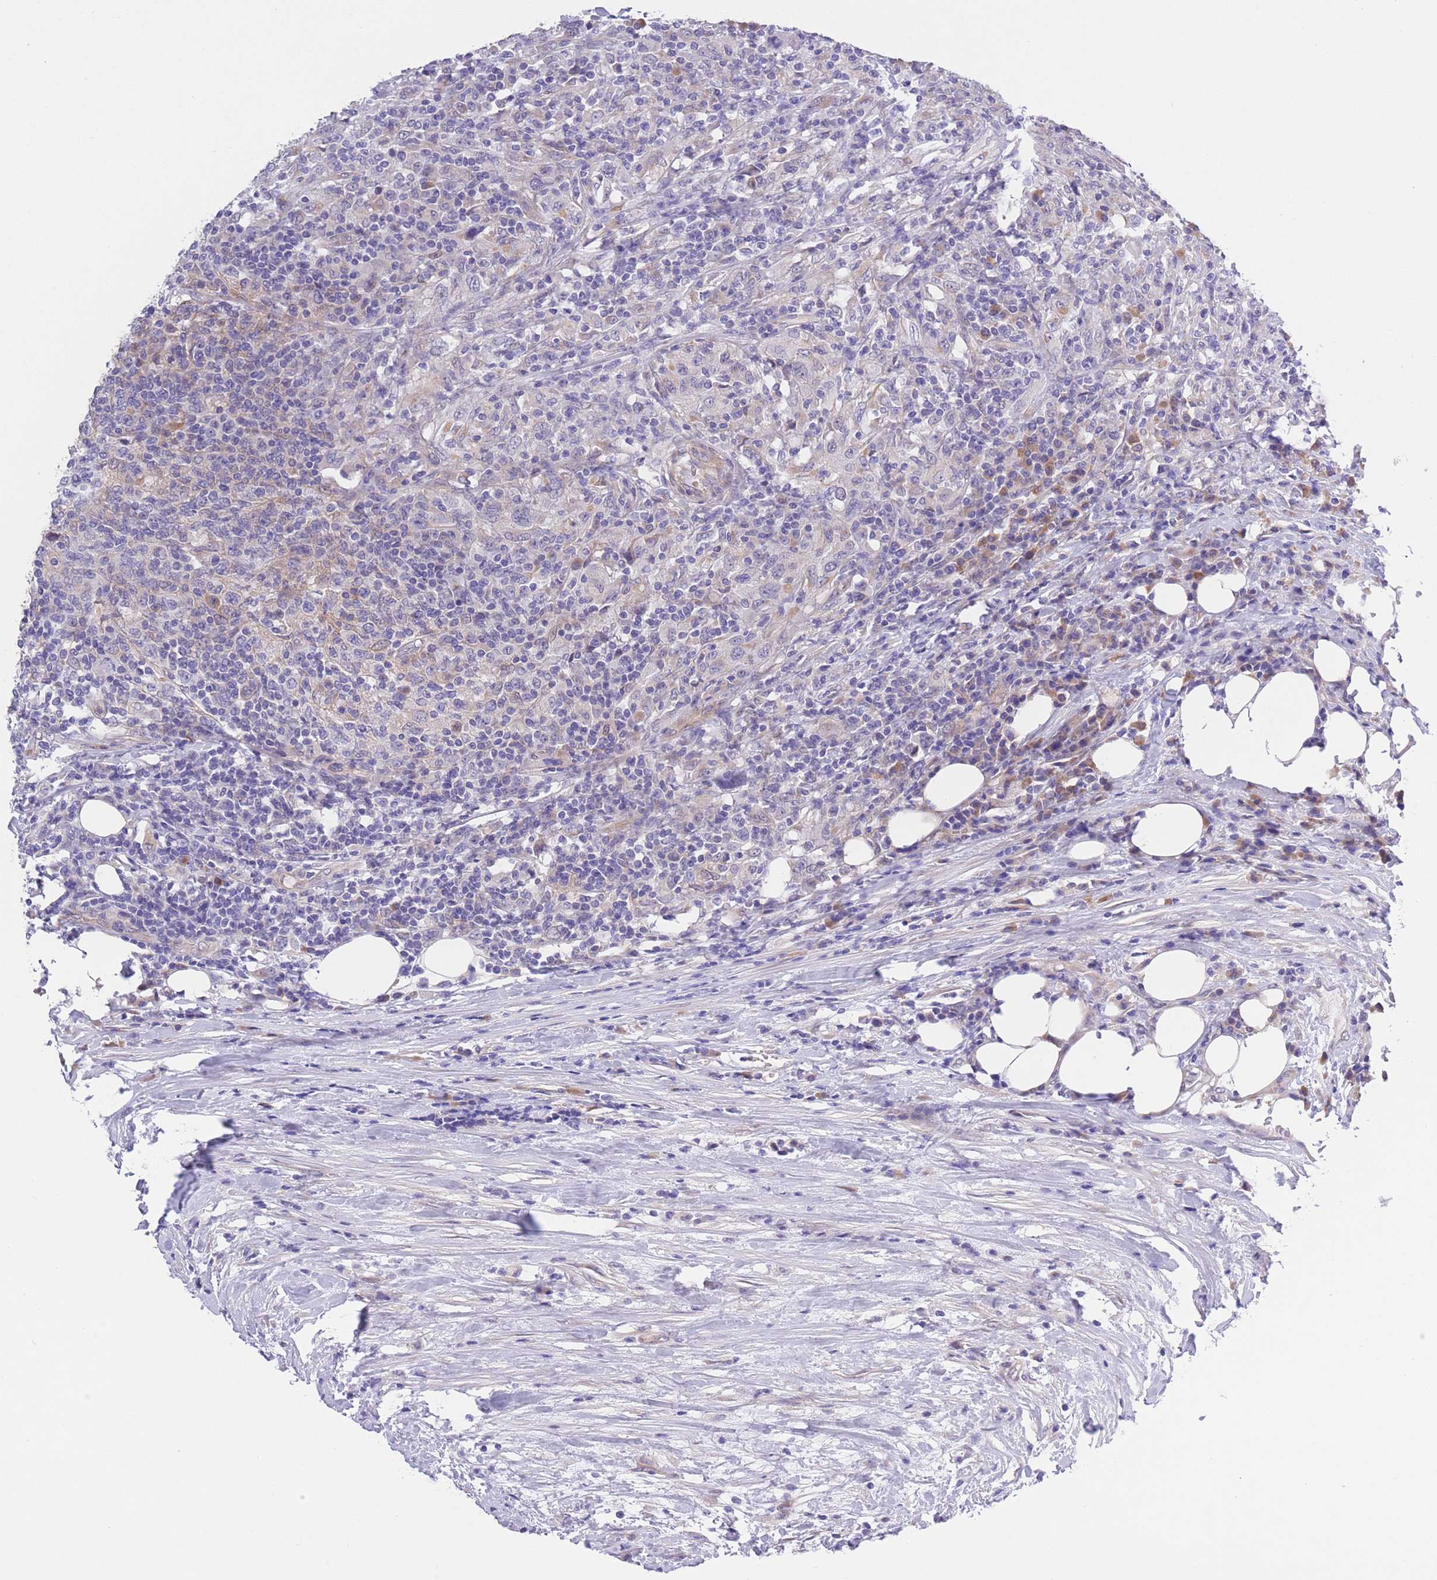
{"staining": {"intensity": "weak", "quantity": "25%-75%", "location": "cytoplasmic/membranous"}, "tissue": "urothelial cancer", "cell_type": "Tumor cells", "image_type": "cancer", "snomed": [{"axis": "morphology", "description": "Urothelial carcinoma, High grade"}, {"axis": "topography", "description": "Urinary bladder"}], "caption": "High-power microscopy captured an immunohistochemistry (IHC) micrograph of high-grade urothelial carcinoma, revealing weak cytoplasmic/membranous staining in about 25%-75% of tumor cells.", "gene": "WWOX", "patient": {"sex": "male", "age": 61}}